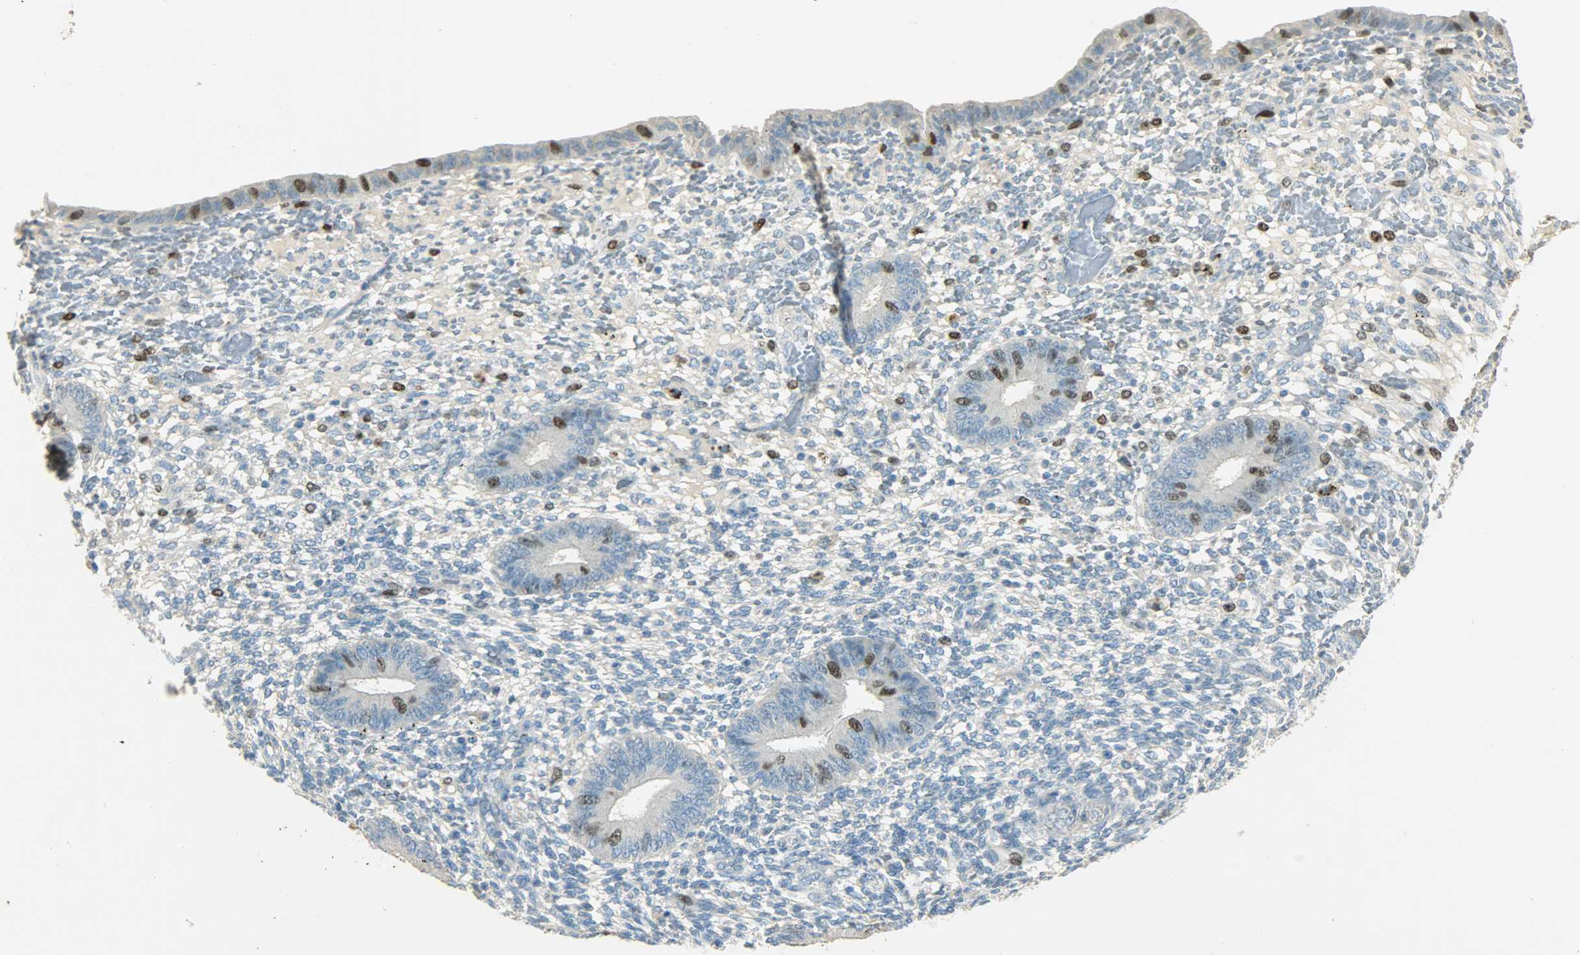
{"staining": {"intensity": "strong", "quantity": "<25%", "location": "nuclear"}, "tissue": "endometrium", "cell_type": "Cells in endometrial stroma", "image_type": "normal", "snomed": [{"axis": "morphology", "description": "Normal tissue, NOS"}, {"axis": "topography", "description": "Endometrium"}], "caption": "Endometrium stained with a protein marker reveals strong staining in cells in endometrial stroma.", "gene": "TPX2", "patient": {"sex": "female", "age": 42}}